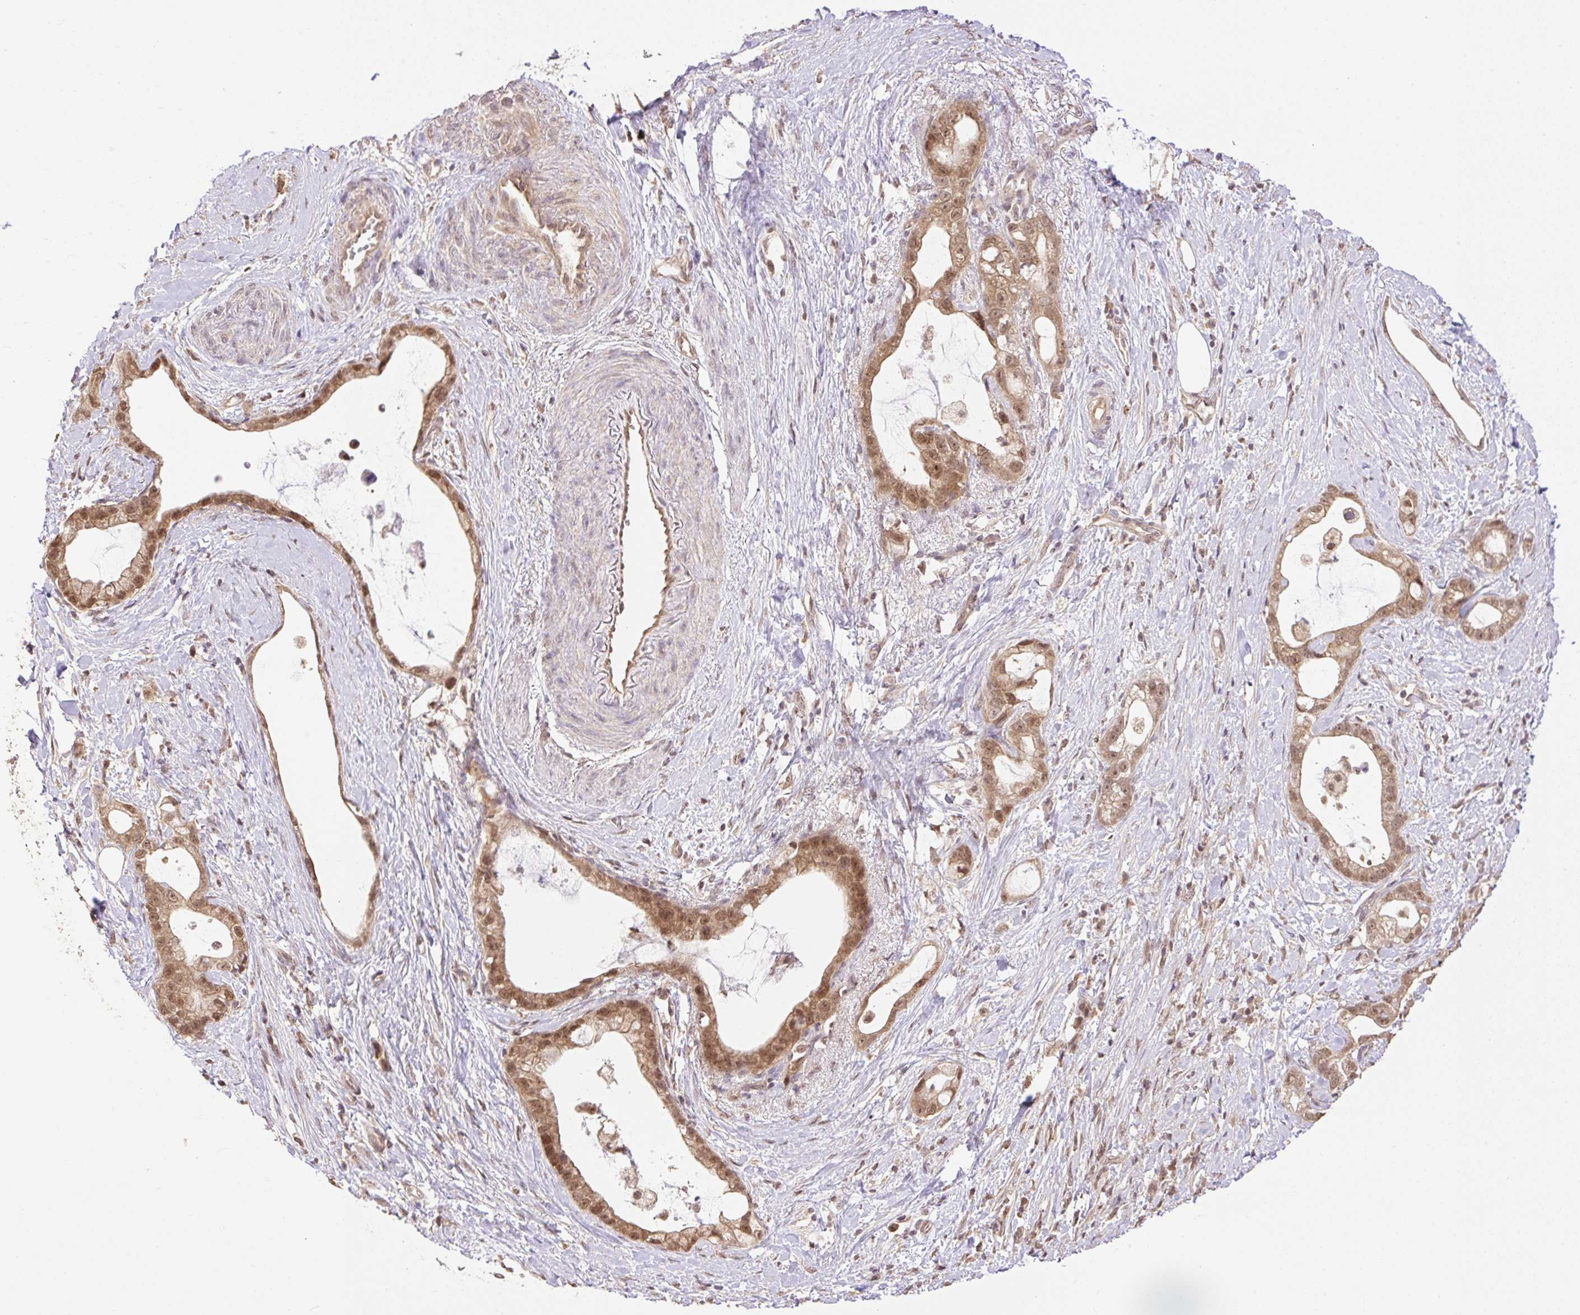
{"staining": {"intensity": "moderate", "quantity": ">75%", "location": "cytoplasmic/membranous,nuclear"}, "tissue": "stomach cancer", "cell_type": "Tumor cells", "image_type": "cancer", "snomed": [{"axis": "morphology", "description": "Adenocarcinoma, NOS"}, {"axis": "topography", "description": "Stomach"}], "caption": "An IHC photomicrograph of neoplastic tissue is shown. Protein staining in brown highlights moderate cytoplasmic/membranous and nuclear positivity in stomach cancer (adenocarcinoma) within tumor cells.", "gene": "VPS25", "patient": {"sex": "male", "age": 55}}